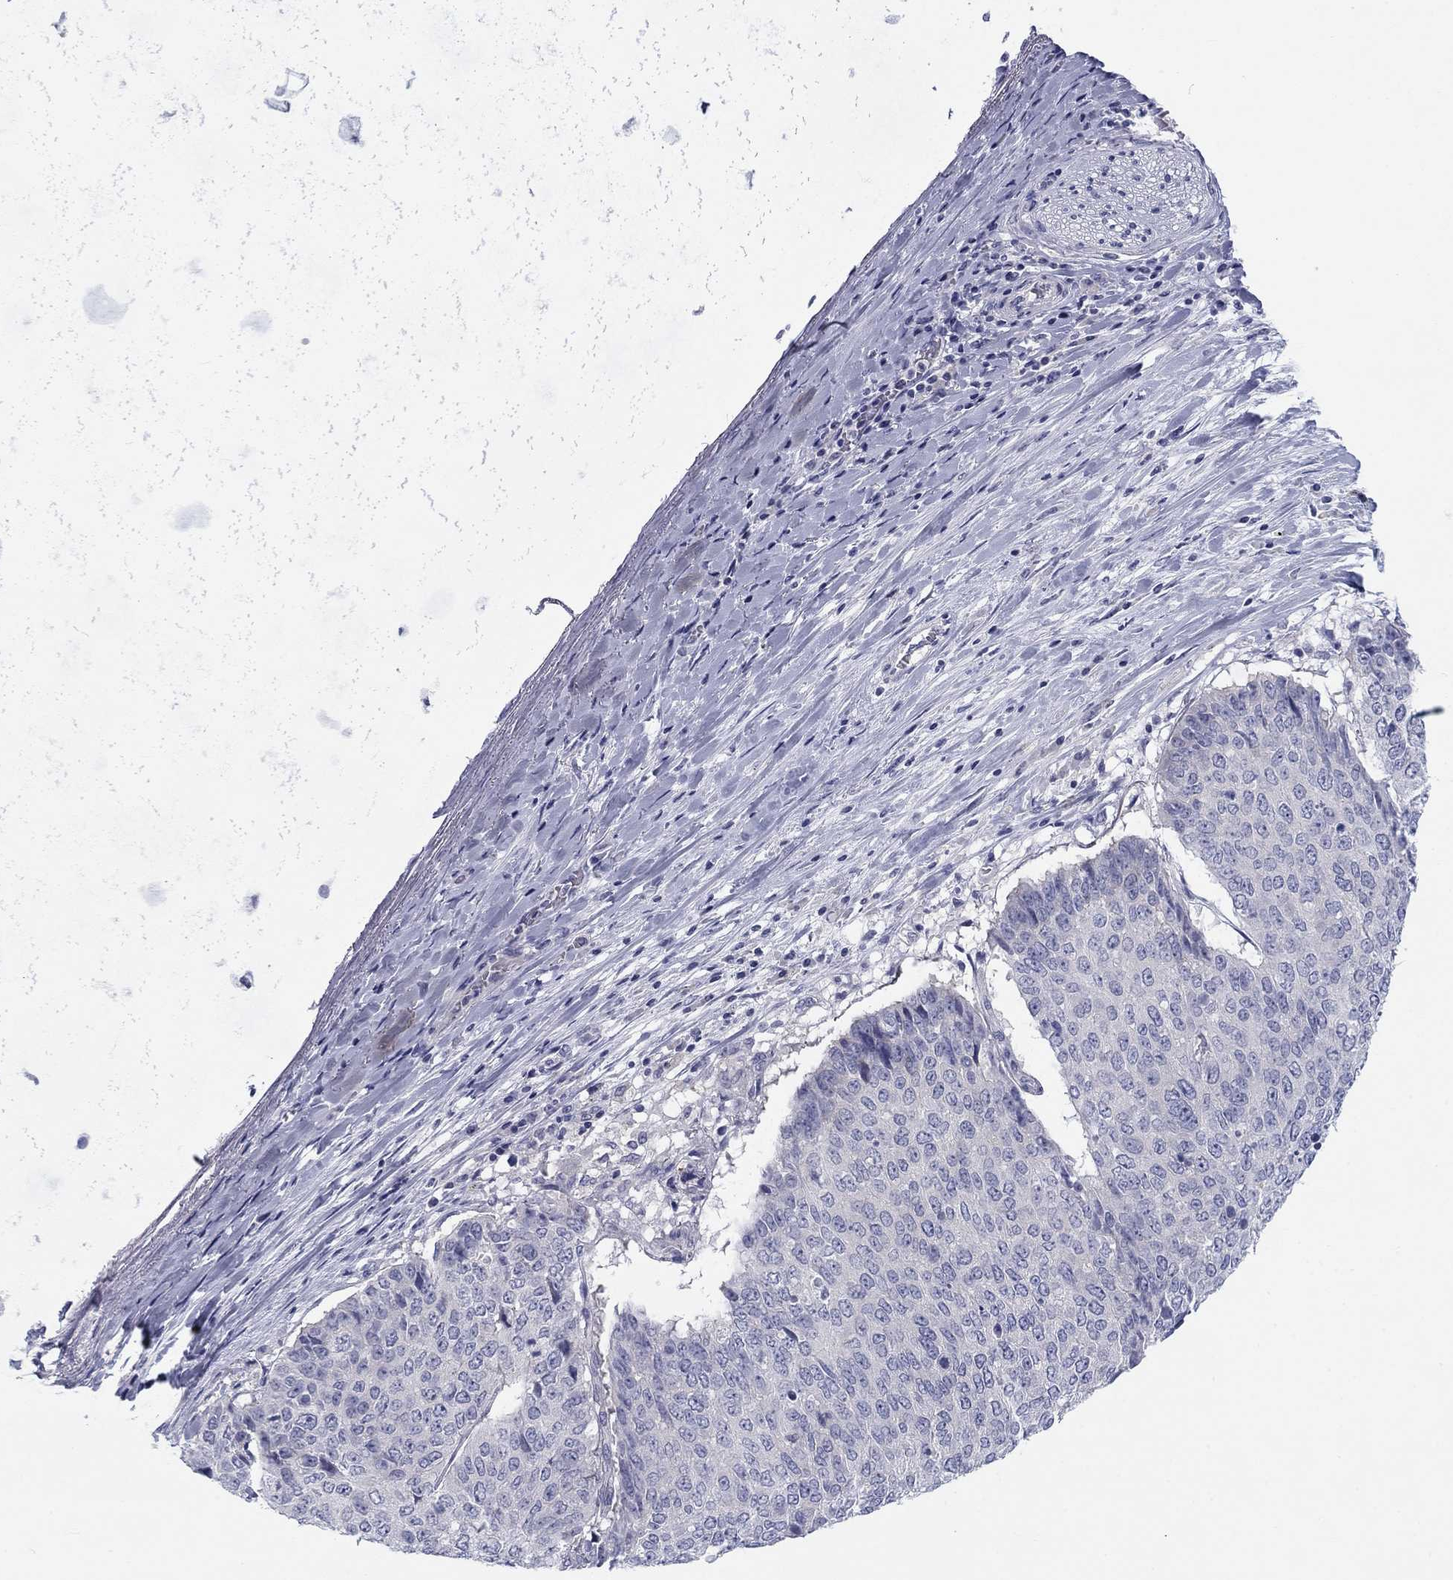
{"staining": {"intensity": "negative", "quantity": "none", "location": "none"}, "tissue": "lung cancer", "cell_type": "Tumor cells", "image_type": "cancer", "snomed": [{"axis": "morphology", "description": "Normal tissue, NOS"}, {"axis": "morphology", "description": "Squamous cell carcinoma, NOS"}, {"axis": "topography", "description": "Bronchus"}, {"axis": "topography", "description": "Lung"}], "caption": "Immunohistochemistry (IHC) micrograph of lung squamous cell carcinoma stained for a protein (brown), which demonstrates no positivity in tumor cells.", "gene": "CACNA1A", "patient": {"sex": "male", "age": 64}}